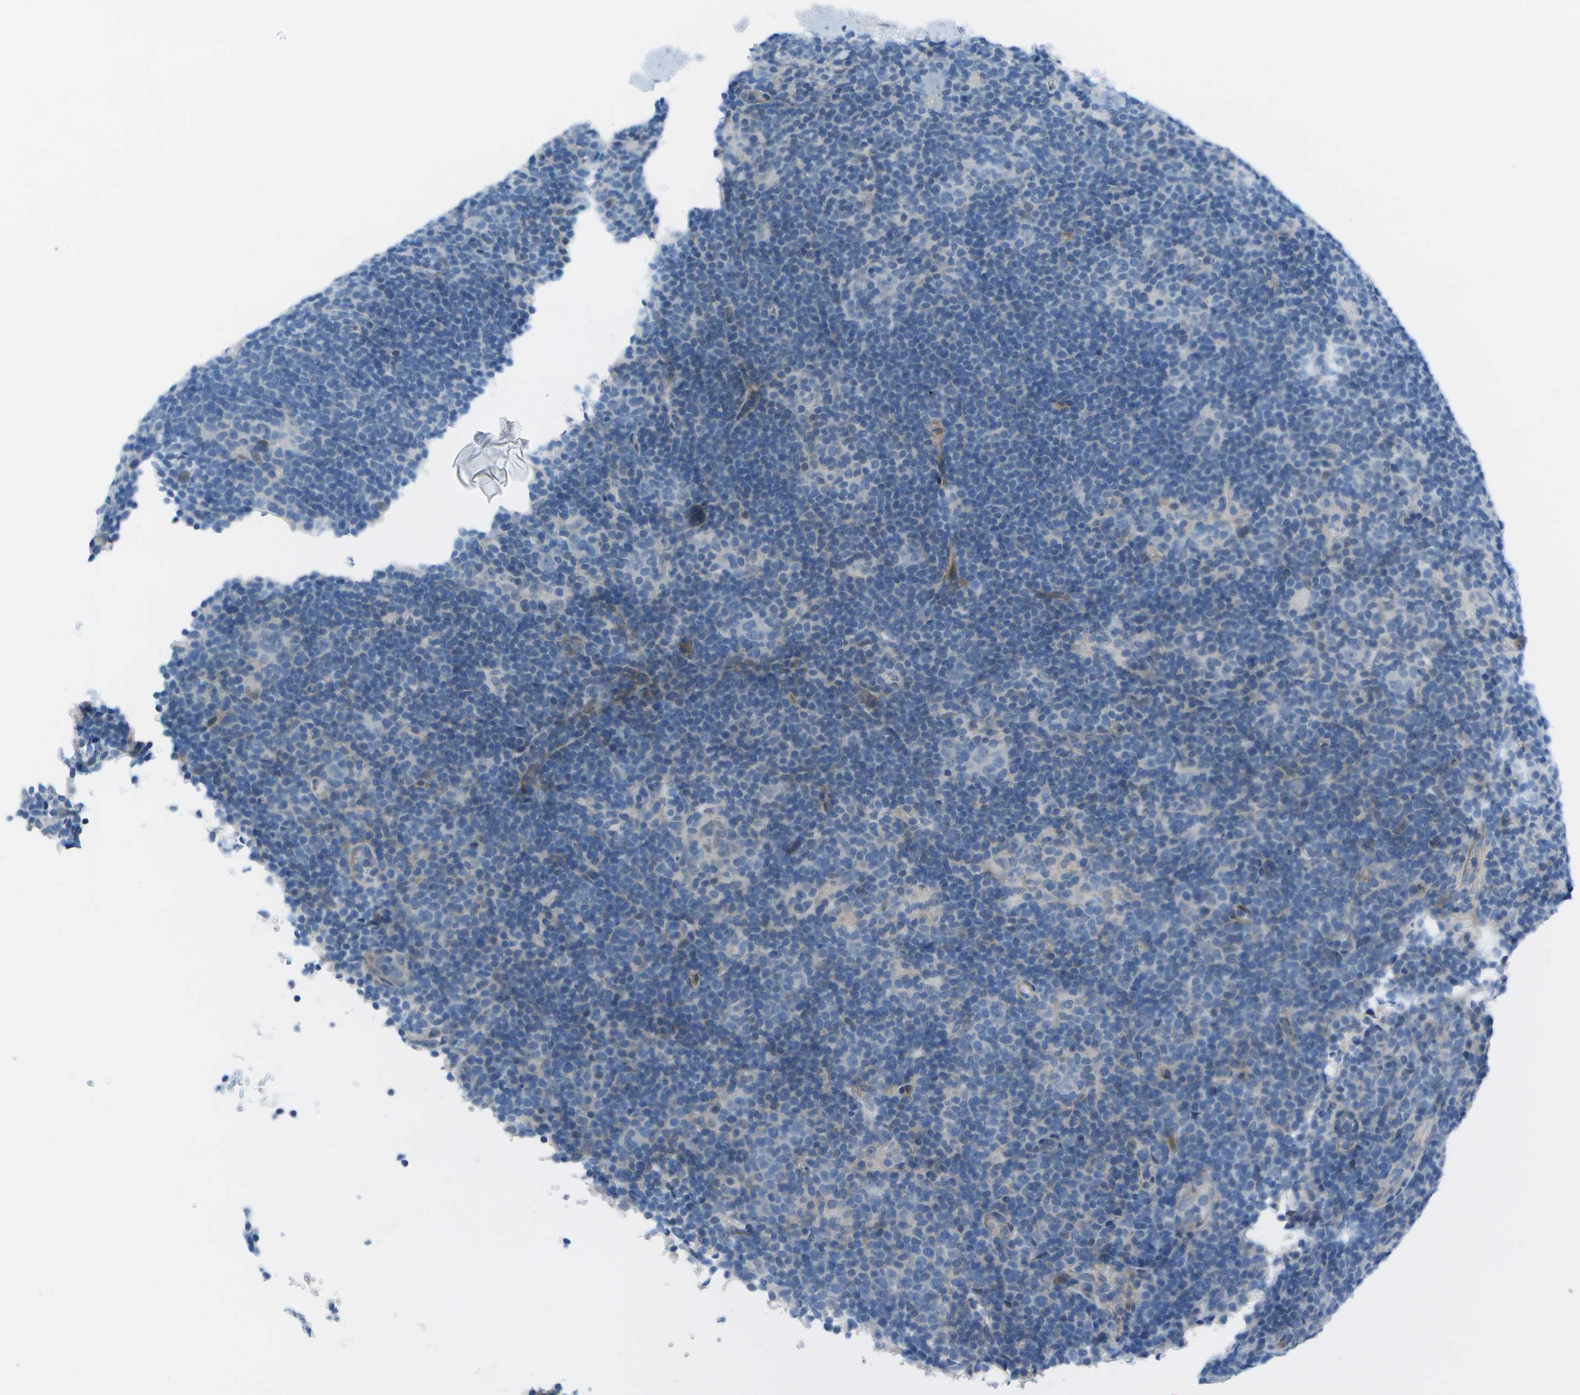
{"staining": {"intensity": "negative", "quantity": "none", "location": "none"}, "tissue": "lymphoma", "cell_type": "Tumor cells", "image_type": "cancer", "snomed": [{"axis": "morphology", "description": "Hodgkin's disease, NOS"}, {"axis": "topography", "description": "Lymph node"}], "caption": "Immunohistochemistry image of lymphoma stained for a protein (brown), which exhibits no expression in tumor cells.", "gene": "SORBS3", "patient": {"sex": "female", "age": 57}}